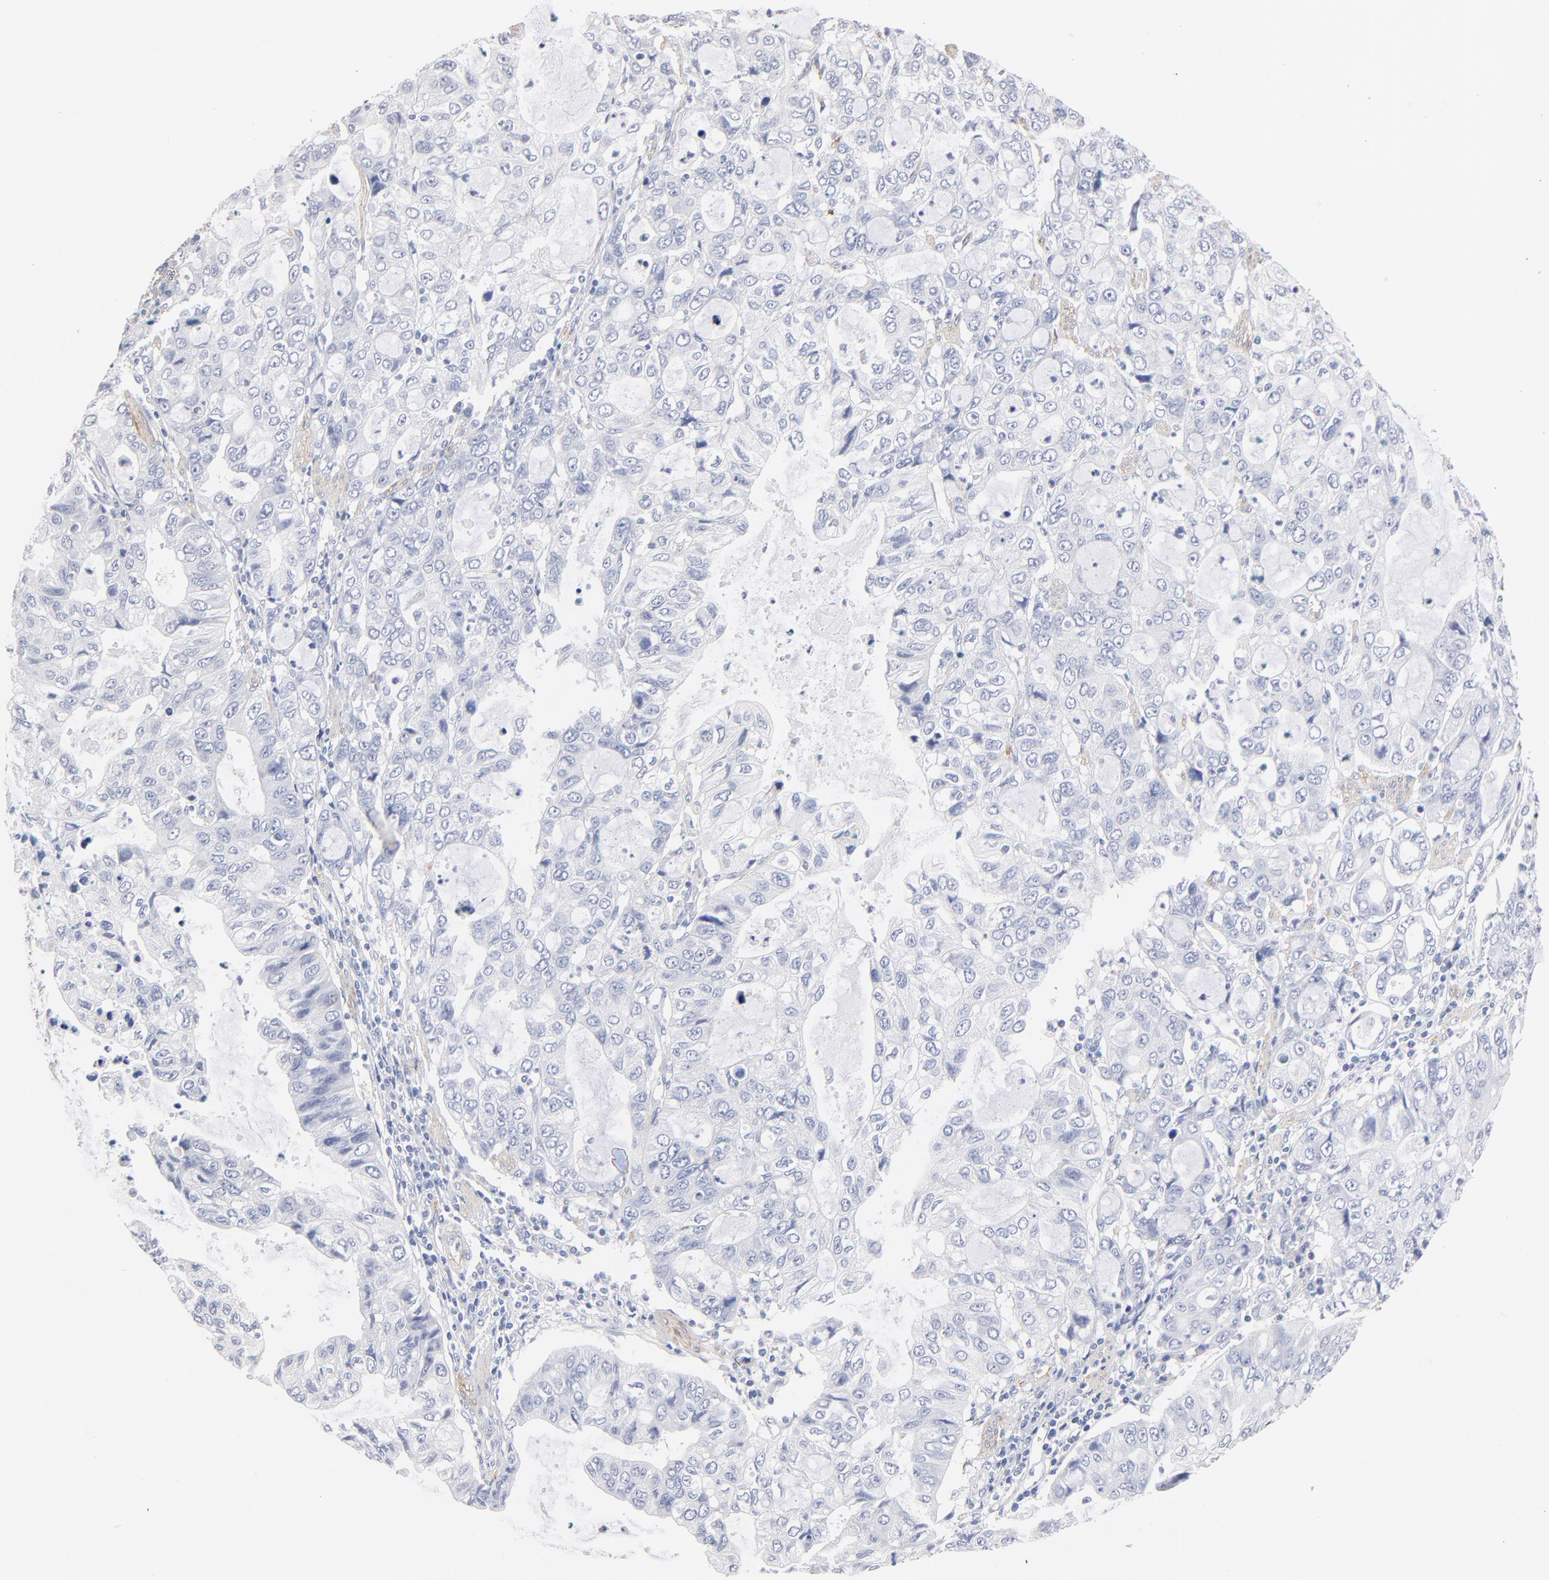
{"staining": {"intensity": "negative", "quantity": "none", "location": "none"}, "tissue": "stomach cancer", "cell_type": "Tumor cells", "image_type": "cancer", "snomed": [{"axis": "morphology", "description": "Adenocarcinoma, NOS"}, {"axis": "topography", "description": "Stomach, upper"}], "caption": "The immunohistochemistry micrograph has no significant expression in tumor cells of adenocarcinoma (stomach) tissue. (DAB (3,3'-diaminobenzidine) immunohistochemistry (IHC) with hematoxylin counter stain).", "gene": "ITGA8", "patient": {"sex": "female", "age": 52}}